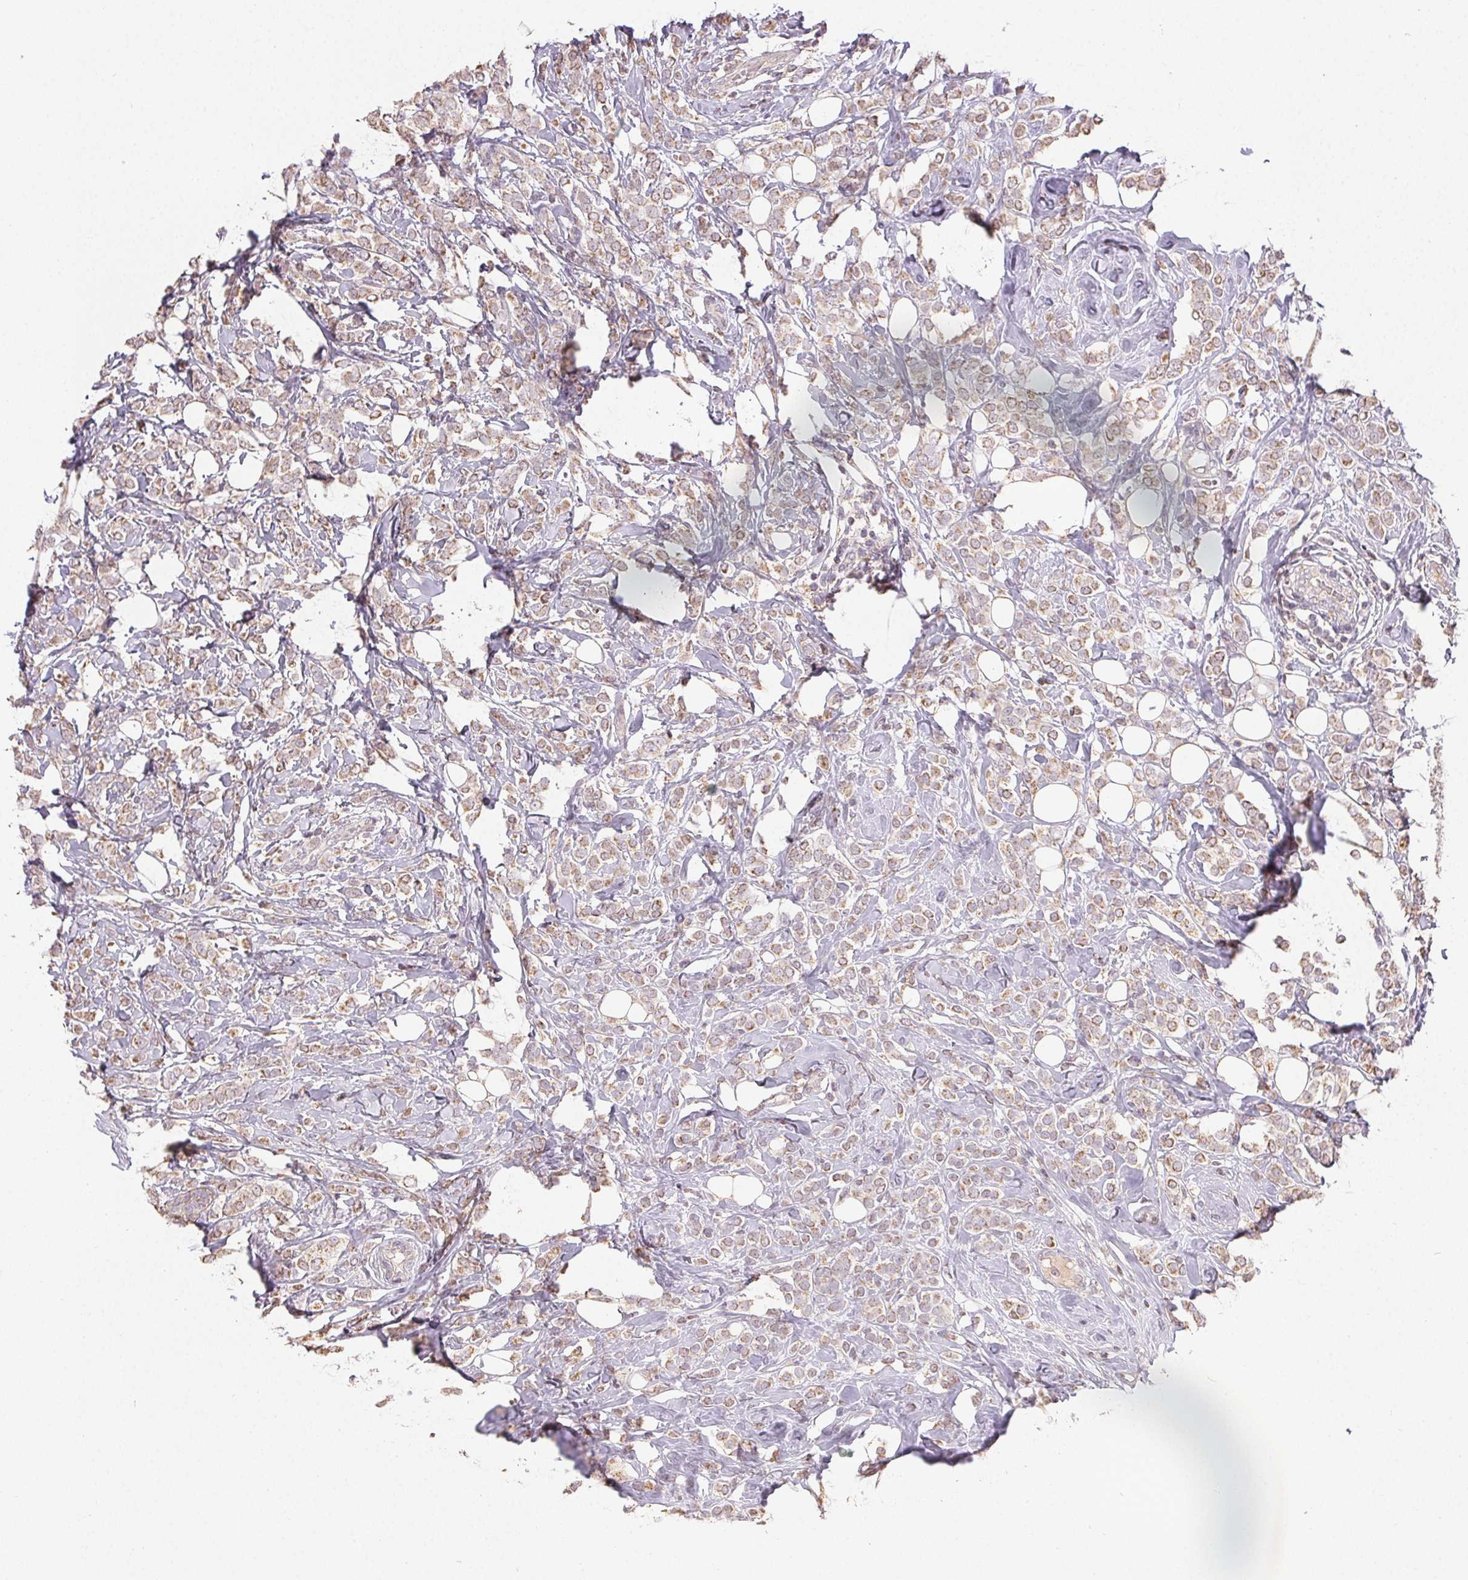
{"staining": {"intensity": "weak", "quantity": ">75%", "location": "cytoplasmic/membranous"}, "tissue": "breast cancer", "cell_type": "Tumor cells", "image_type": "cancer", "snomed": [{"axis": "morphology", "description": "Lobular carcinoma"}, {"axis": "topography", "description": "Breast"}], "caption": "Brown immunohistochemical staining in human lobular carcinoma (breast) displays weak cytoplasmic/membranous positivity in approximately >75% of tumor cells. Using DAB (brown) and hematoxylin (blue) stains, captured at high magnification using brightfield microscopy.", "gene": "CLASP1", "patient": {"sex": "female", "age": 49}}